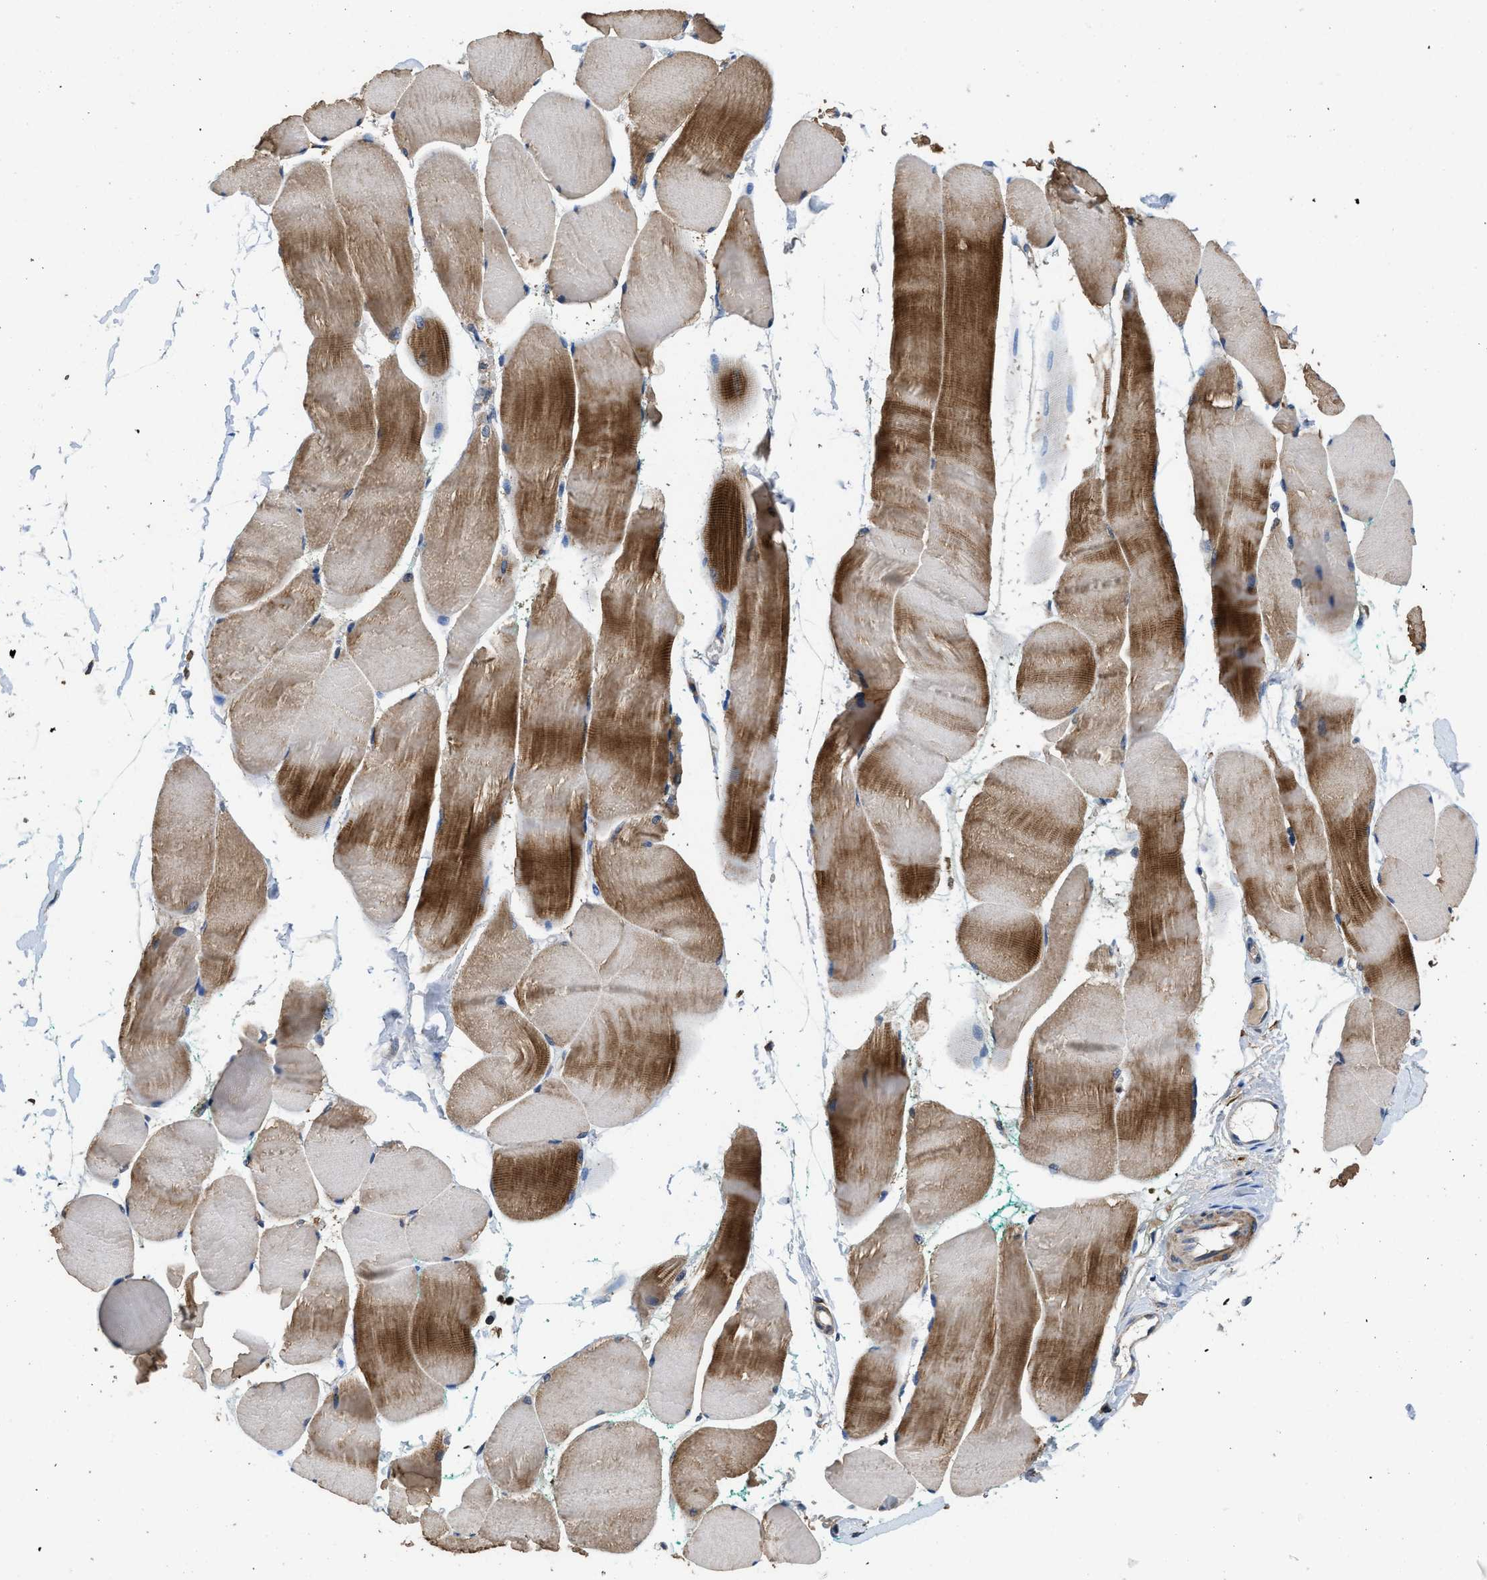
{"staining": {"intensity": "strong", "quantity": "25%-75%", "location": "cytoplasmic/membranous"}, "tissue": "skeletal muscle", "cell_type": "Myocytes", "image_type": "normal", "snomed": [{"axis": "morphology", "description": "Normal tissue, NOS"}, {"axis": "morphology", "description": "Squamous cell carcinoma, NOS"}, {"axis": "topography", "description": "Skeletal muscle"}], "caption": "Immunohistochemistry photomicrograph of benign skeletal muscle stained for a protein (brown), which demonstrates high levels of strong cytoplasmic/membranous positivity in approximately 25%-75% of myocytes.", "gene": "LINGO2", "patient": {"sex": "male", "age": 51}}